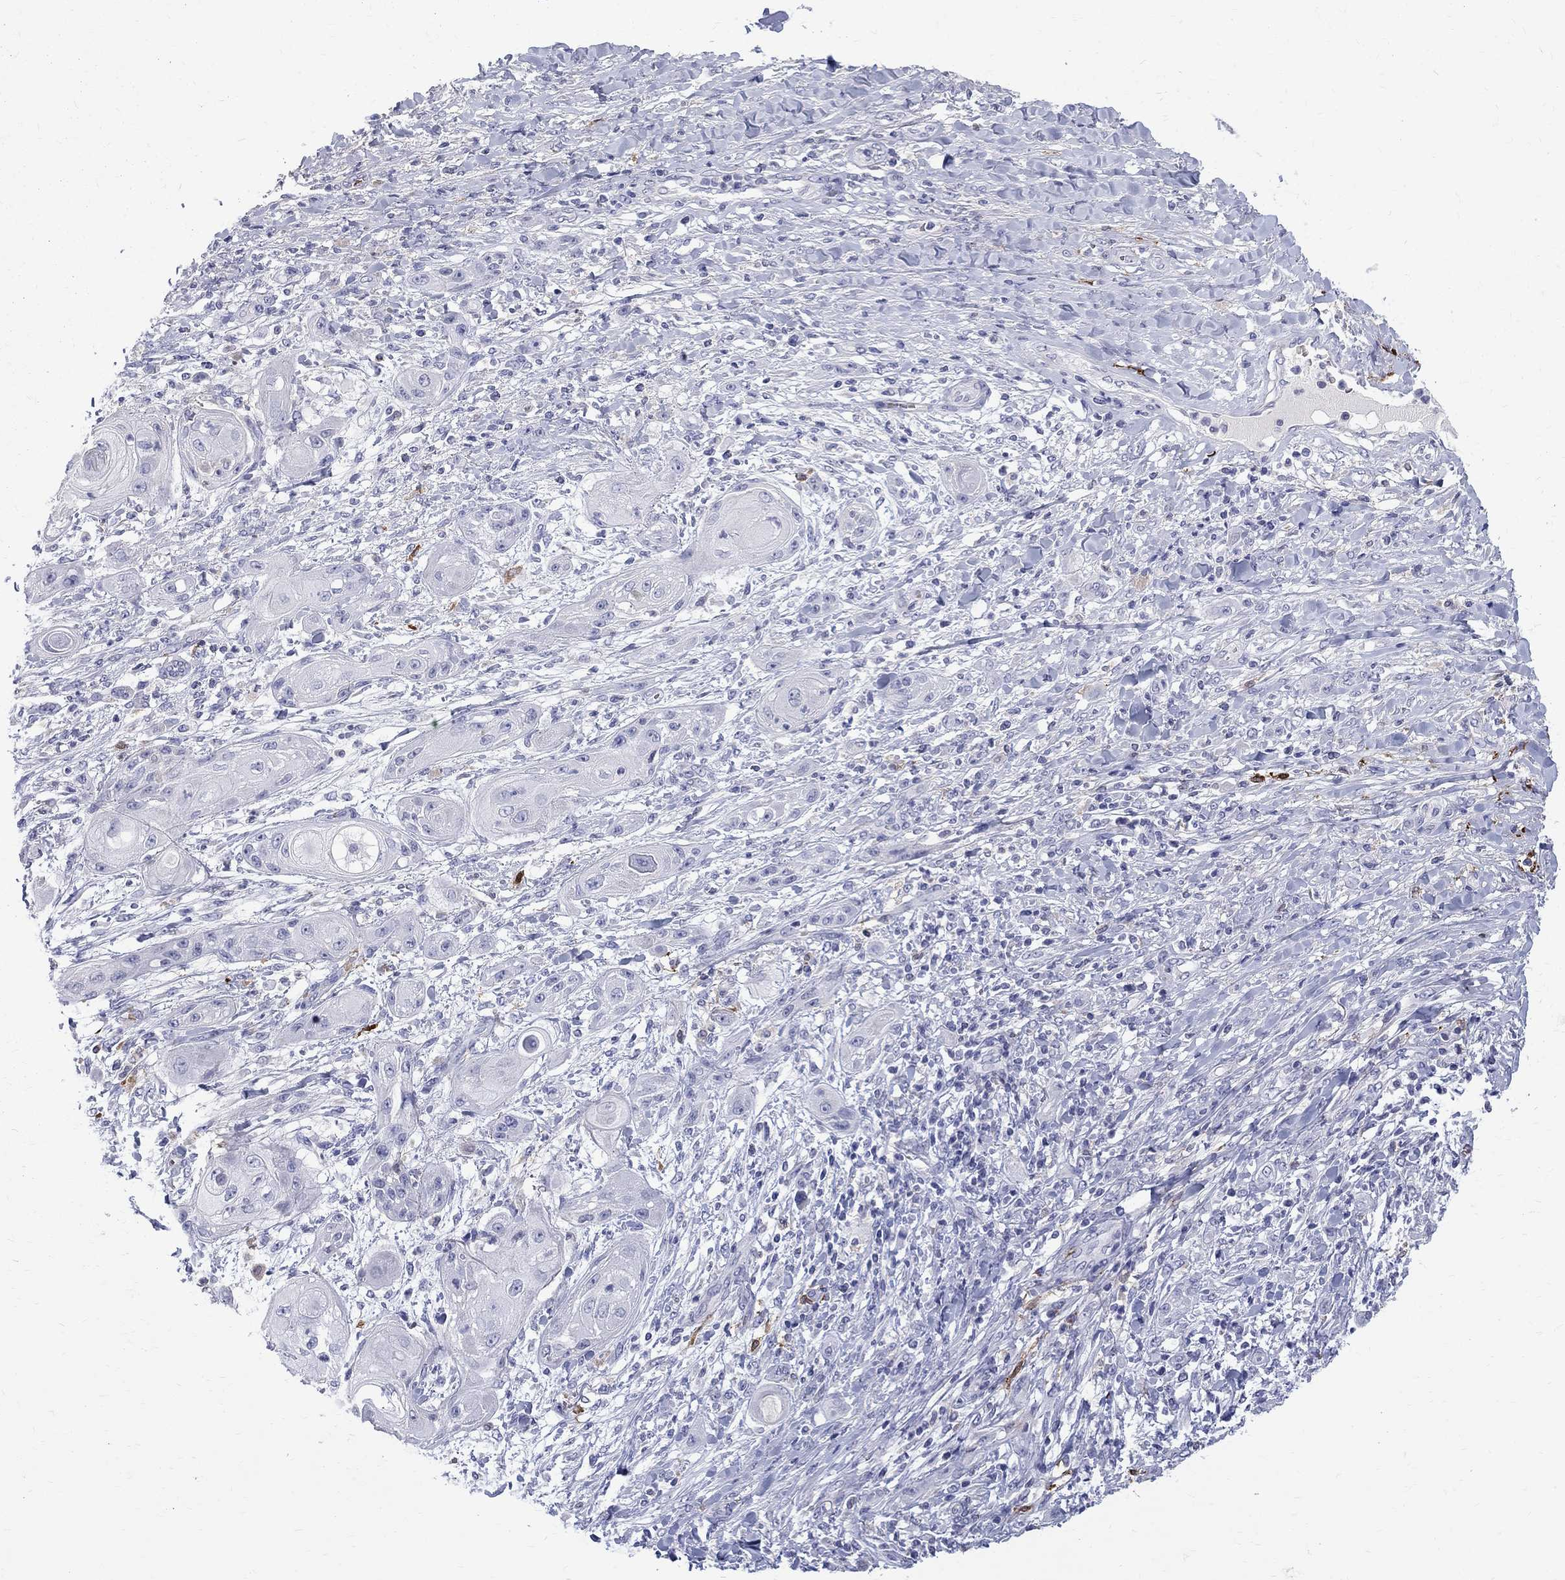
{"staining": {"intensity": "negative", "quantity": "none", "location": "none"}, "tissue": "skin cancer", "cell_type": "Tumor cells", "image_type": "cancer", "snomed": [{"axis": "morphology", "description": "Squamous cell carcinoma, NOS"}, {"axis": "topography", "description": "Skin"}], "caption": "The image displays no significant staining in tumor cells of skin cancer. The staining is performed using DAB brown chromogen with nuclei counter-stained in using hematoxylin.", "gene": "AGER", "patient": {"sex": "male", "age": 62}}